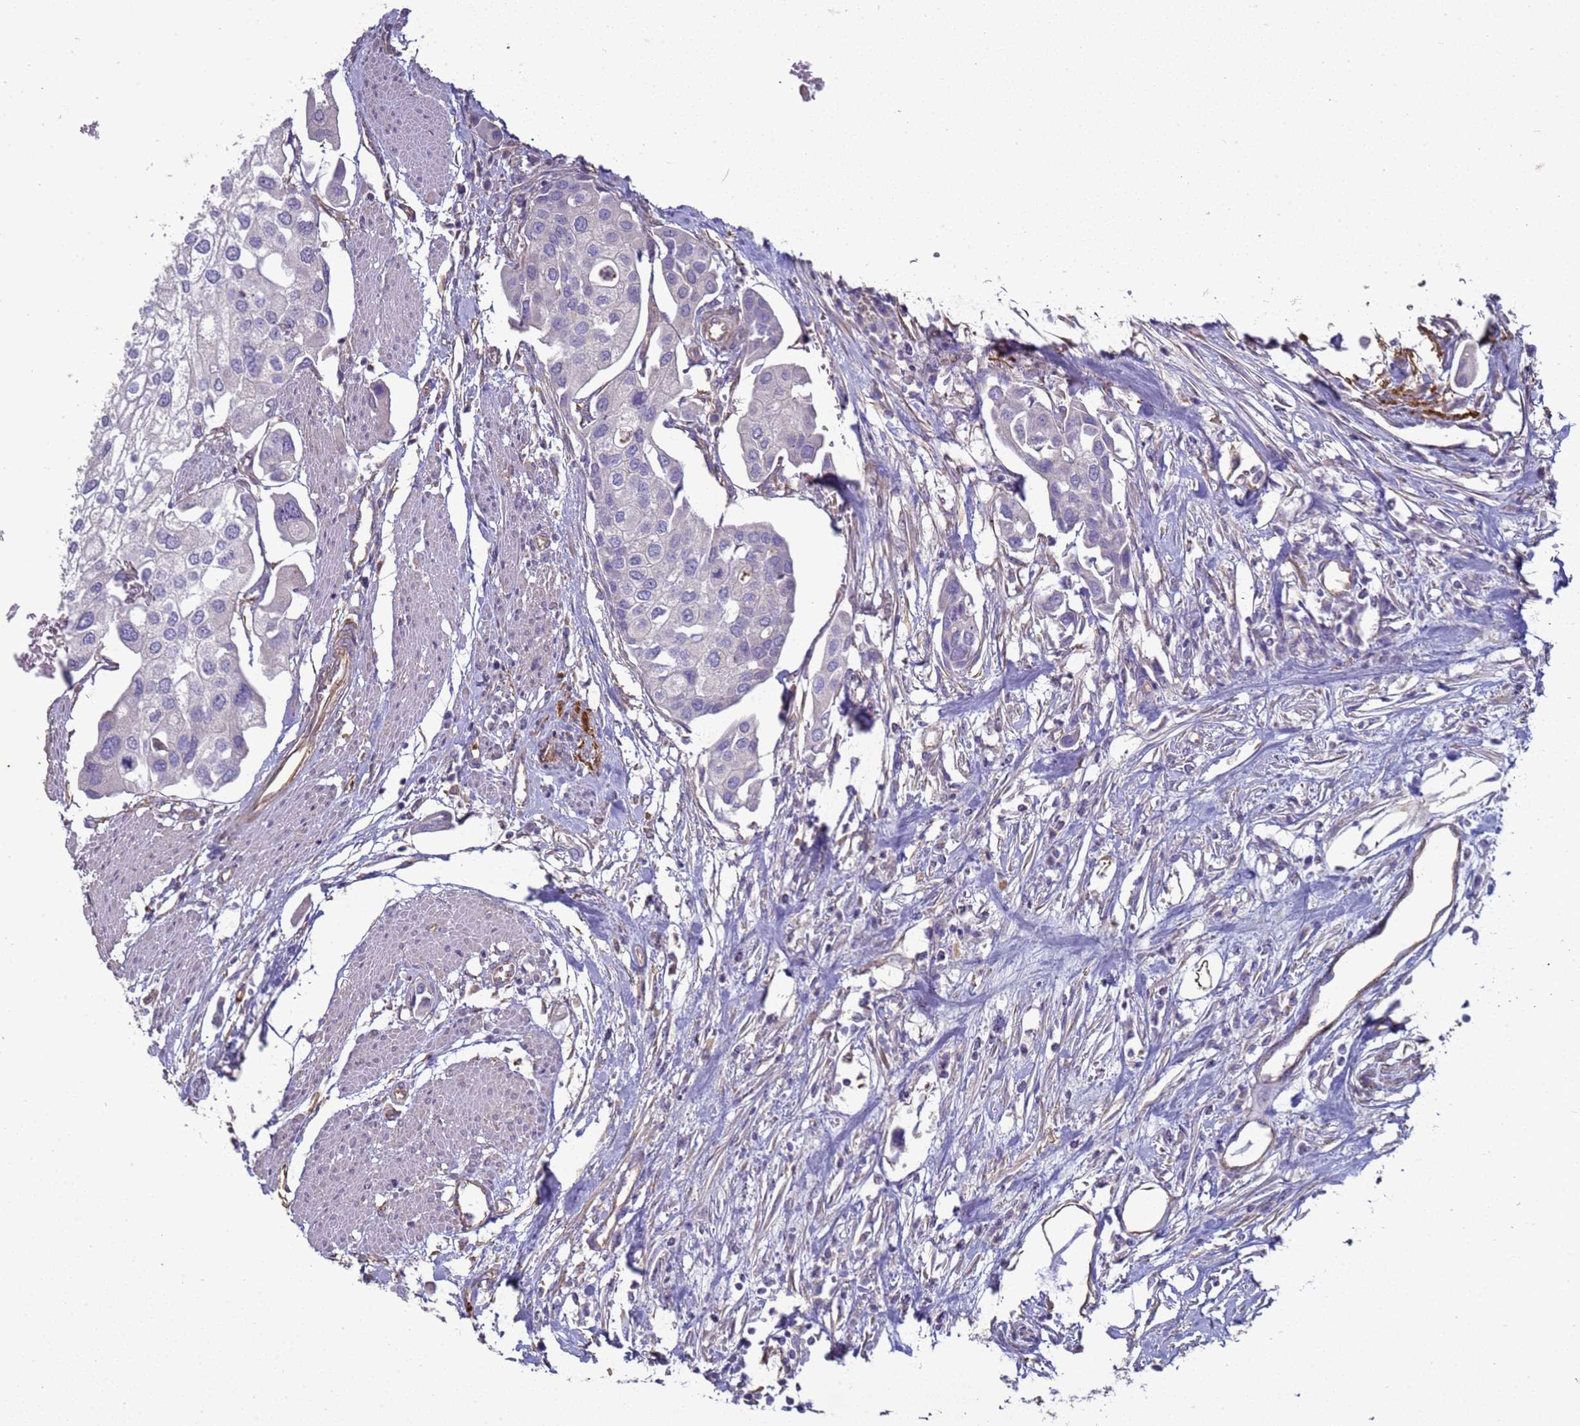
{"staining": {"intensity": "negative", "quantity": "none", "location": "none"}, "tissue": "urothelial cancer", "cell_type": "Tumor cells", "image_type": "cancer", "snomed": [{"axis": "morphology", "description": "Urothelial carcinoma, High grade"}, {"axis": "topography", "description": "Urinary bladder"}], "caption": "This is an immunohistochemistry (IHC) image of urothelial cancer. There is no staining in tumor cells.", "gene": "SGIP1", "patient": {"sex": "male", "age": 64}}